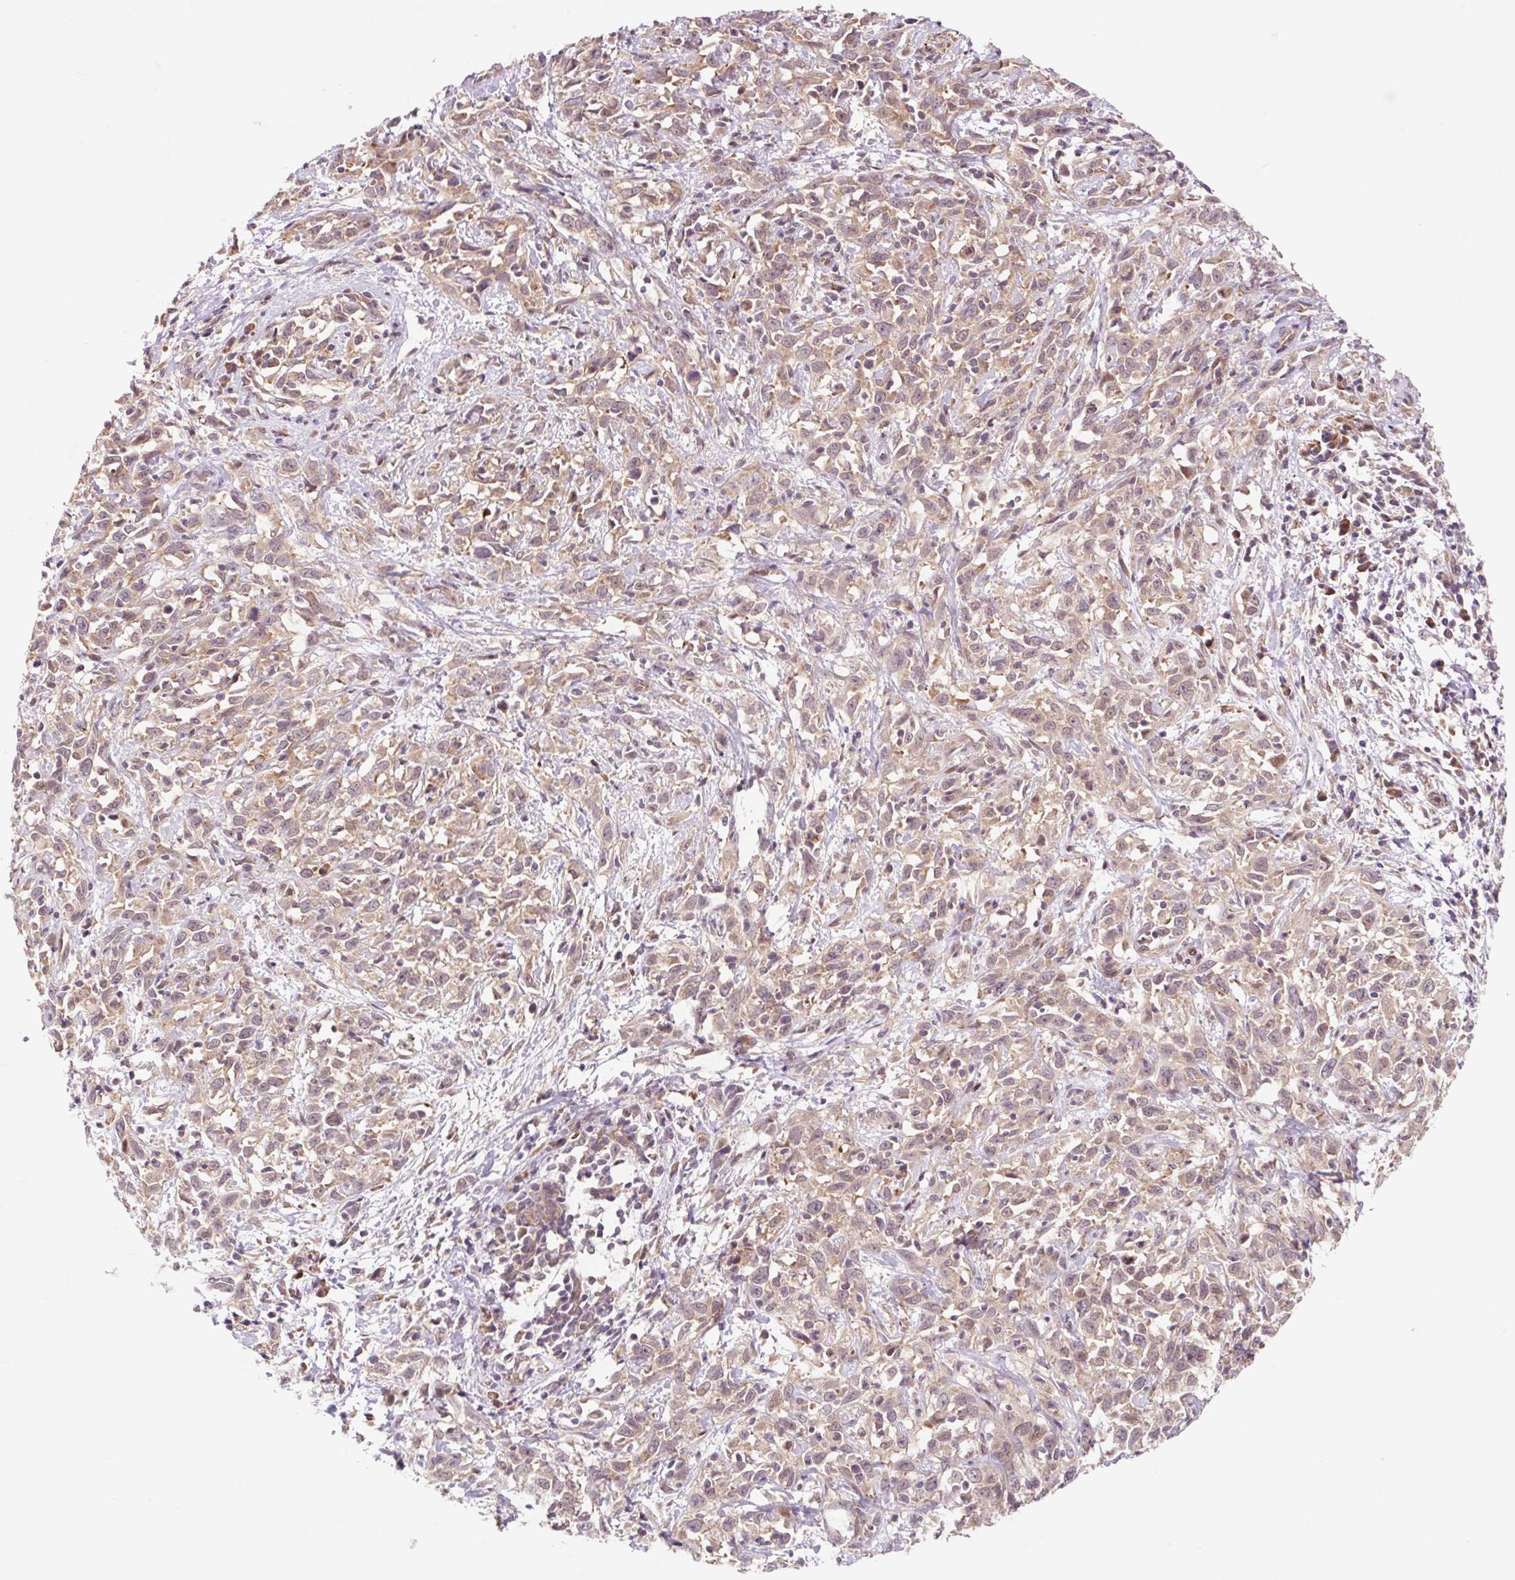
{"staining": {"intensity": "weak", "quantity": ">75%", "location": "cytoplasmic/membranous"}, "tissue": "cervical cancer", "cell_type": "Tumor cells", "image_type": "cancer", "snomed": [{"axis": "morphology", "description": "Adenocarcinoma, NOS"}, {"axis": "topography", "description": "Cervix"}], "caption": "This micrograph displays cervical cancer (adenocarcinoma) stained with immunohistochemistry (IHC) to label a protein in brown. The cytoplasmic/membranous of tumor cells show weak positivity for the protein. Nuclei are counter-stained blue.", "gene": "HFE", "patient": {"sex": "female", "age": 40}}